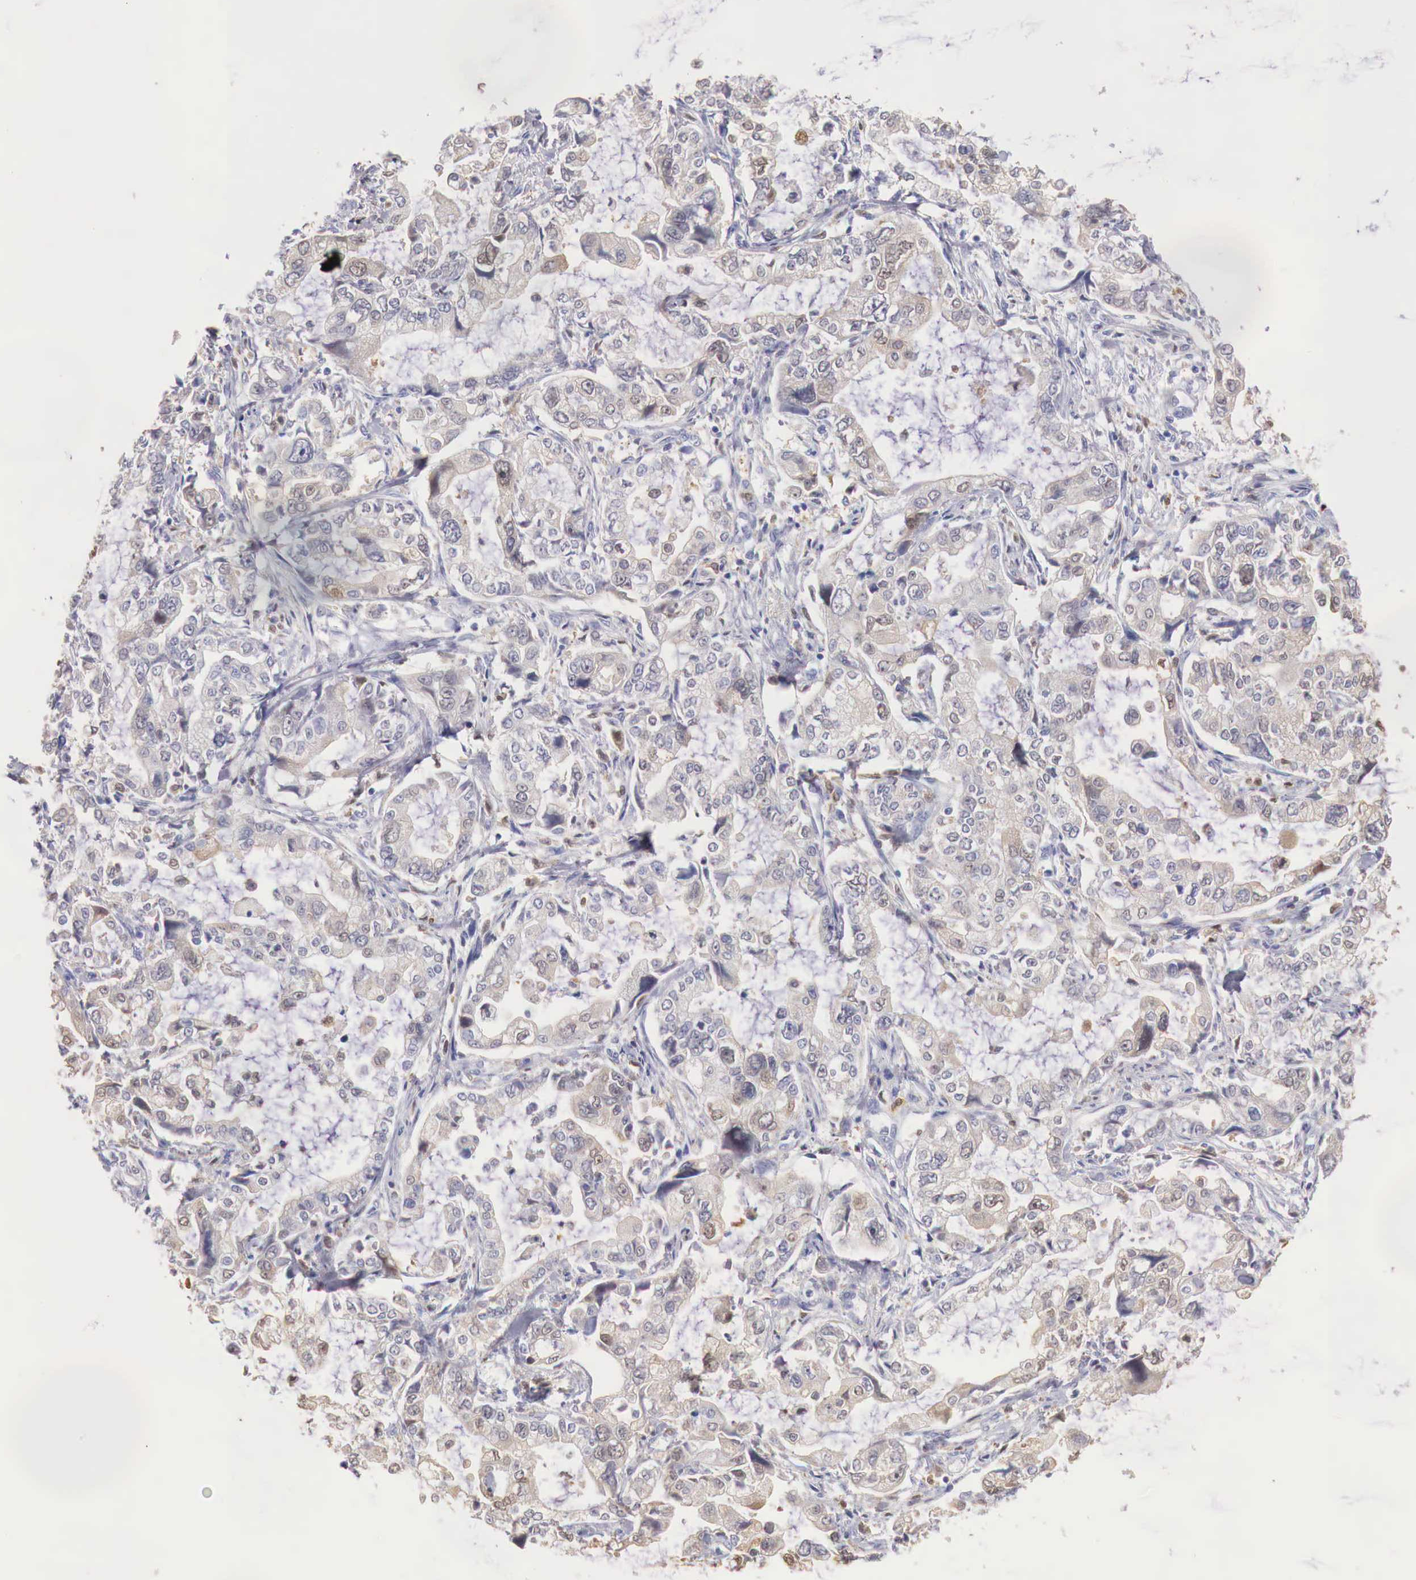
{"staining": {"intensity": "weak", "quantity": "25%-75%", "location": "cytoplasmic/membranous"}, "tissue": "stomach cancer", "cell_type": "Tumor cells", "image_type": "cancer", "snomed": [{"axis": "morphology", "description": "Adenocarcinoma, NOS"}, {"axis": "topography", "description": "Pancreas"}, {"axis": "topography", "description": "Stomach, upper"}], "caption": "Human stomach adenocarcinoma stained for a protein (brown) displays weak cytoplasmic/membranous positive staining in approximately 25%-75% of tumor cells.", "gene": "RENBP", "patient": {"sex": "male", "age": 77}}